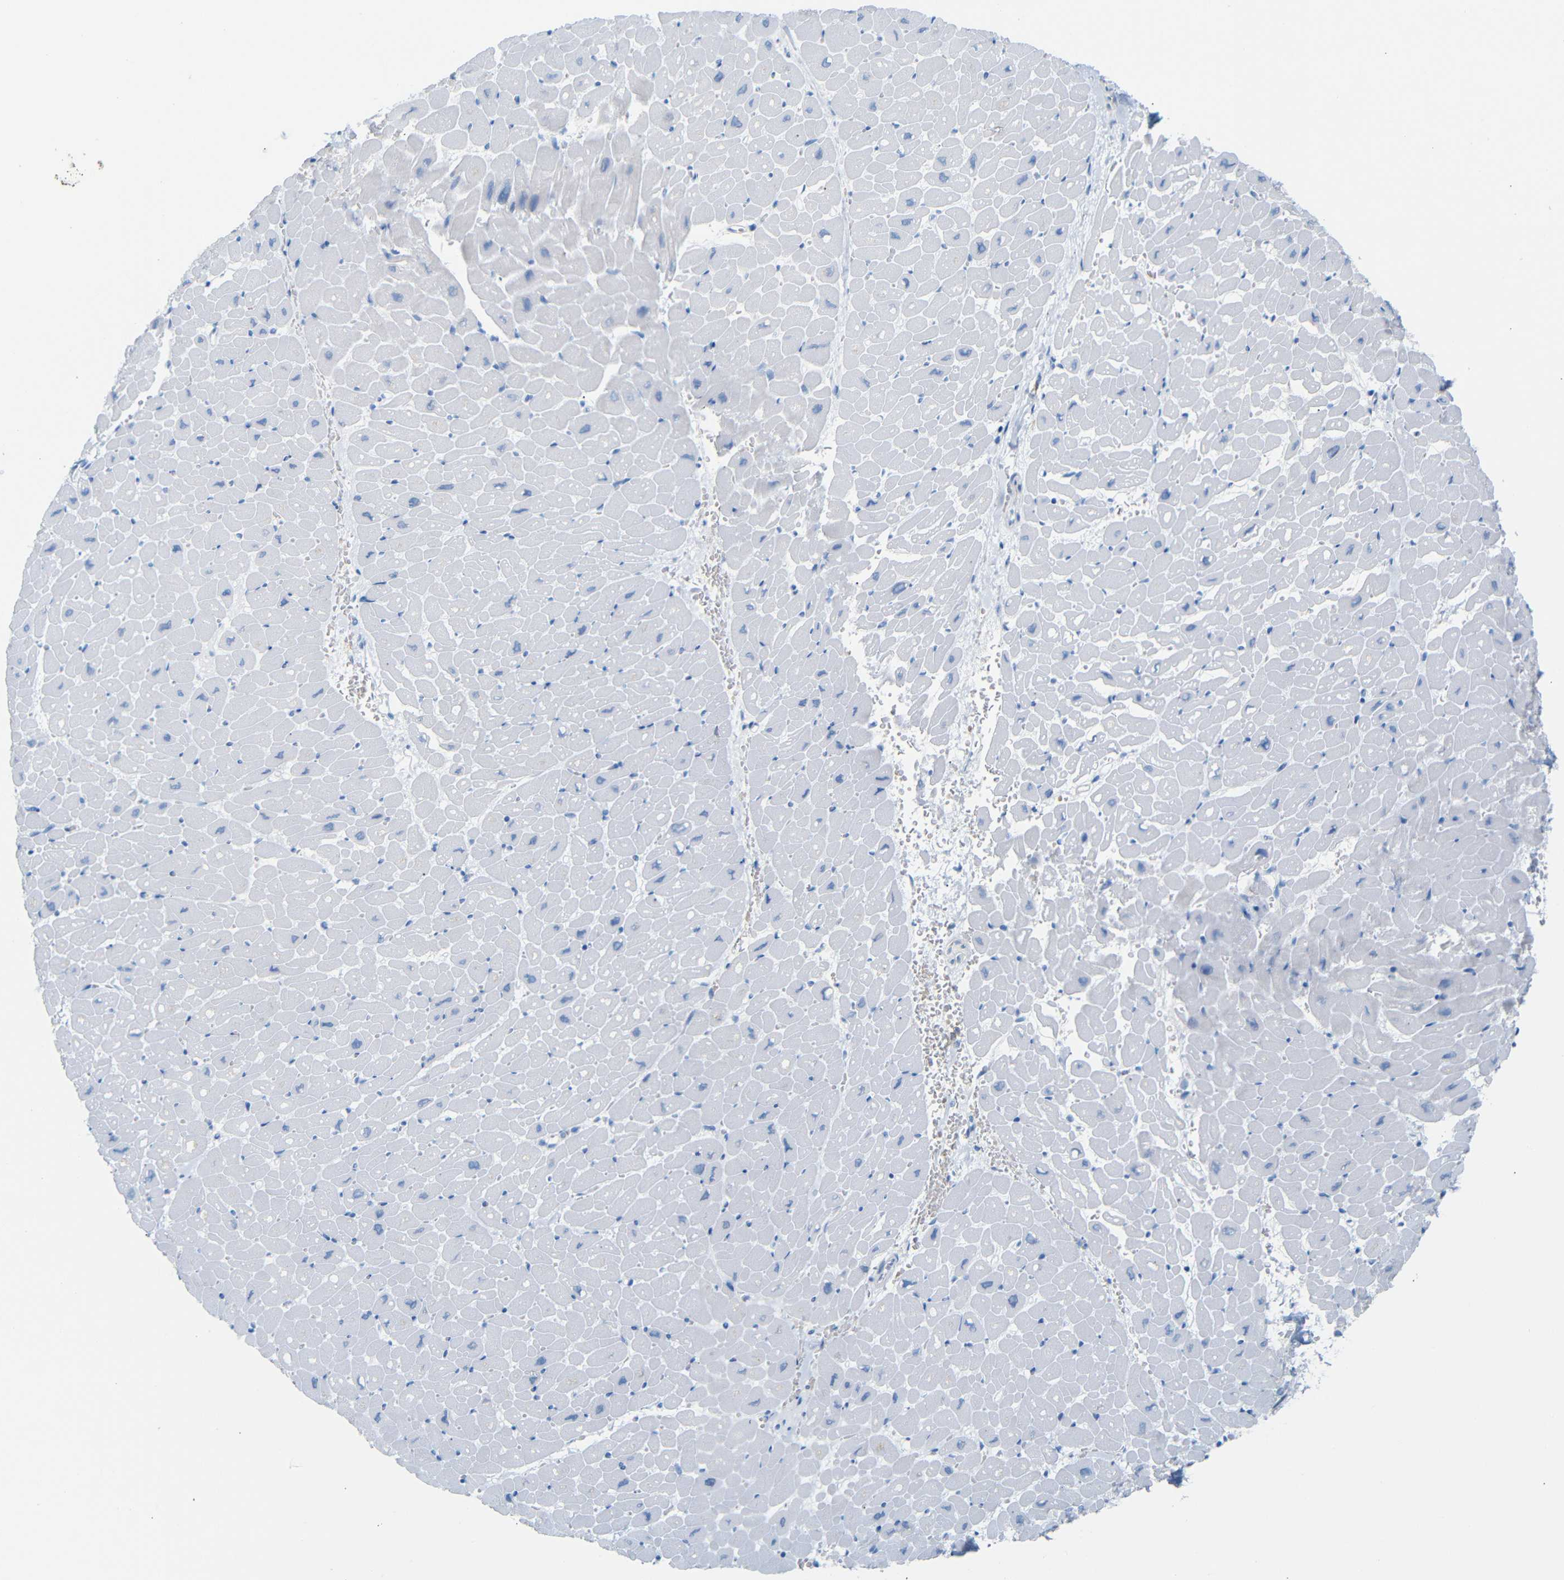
{"staining": {"intensity": "negative", "quantity": "none", "location": "none"}, "tissue": "heart muscle", "cell_type": "Cardiomyocytes", "image_type": "normal", "snomed": [{"axis": "morphology", "description": "Normal tissue, NOS"}, {"axis": "topography", "description": "Heart"}], "caption": "A histopathology image of human heart muscle is negative for staining in cardiomyocytes. Brightfield microscopy of immunohistochemistry stained with DAB (3,3'-diaminobenzidine) (brown) and hematoxylin (blue), captured at high magnification.", "gene": "DYNAP", "patient": {"sex": "male", "age": 45}}